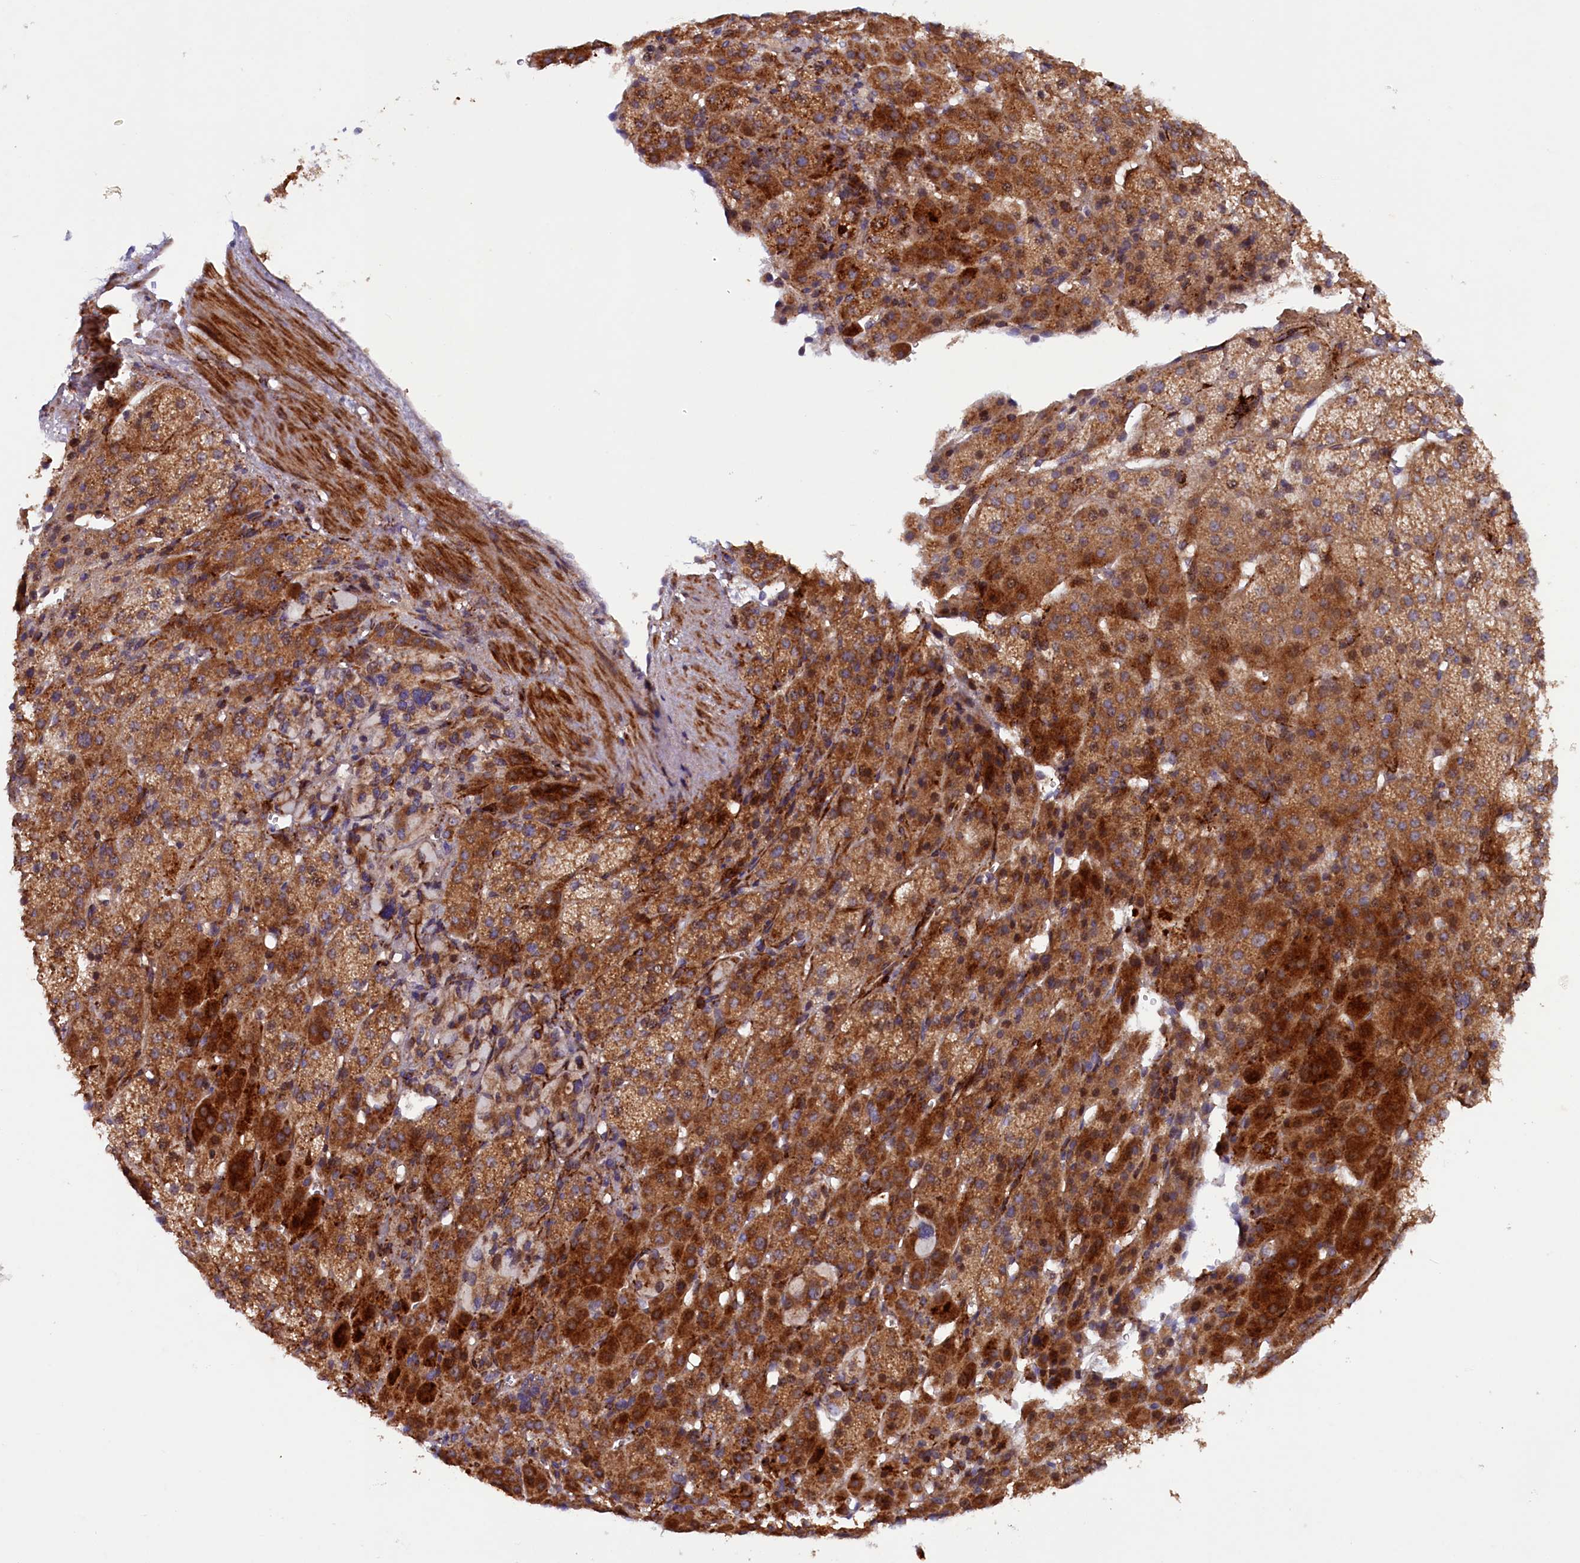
{"staining": {"intensity": "strong", "quantity": "25%-75%", "location": "cytoplasmic/membranous"}, "tissue": "adrenal gland", "cell_type": "Glandular cells", "image_type": "normal", "snomed": [{"axis": "morphology", "description": "Normal tissue, NOS"}, {"axis": "topography", "description": "Adrenal gland"}], "caption": "An IHC histopathology image of benign tissue is shown. Protein staining in brown shows strong cytoplasmic/membranous positivity in adrenal gland within glandular cells. The protein is stained brown, and the nuclei are stained in blue (DAB (3,3'-diaminobenzidine) IHC with brightfield microscopy, high magnification).", "gene": "ARRDC4", "patient": {"sex": "female", "age": 57}}